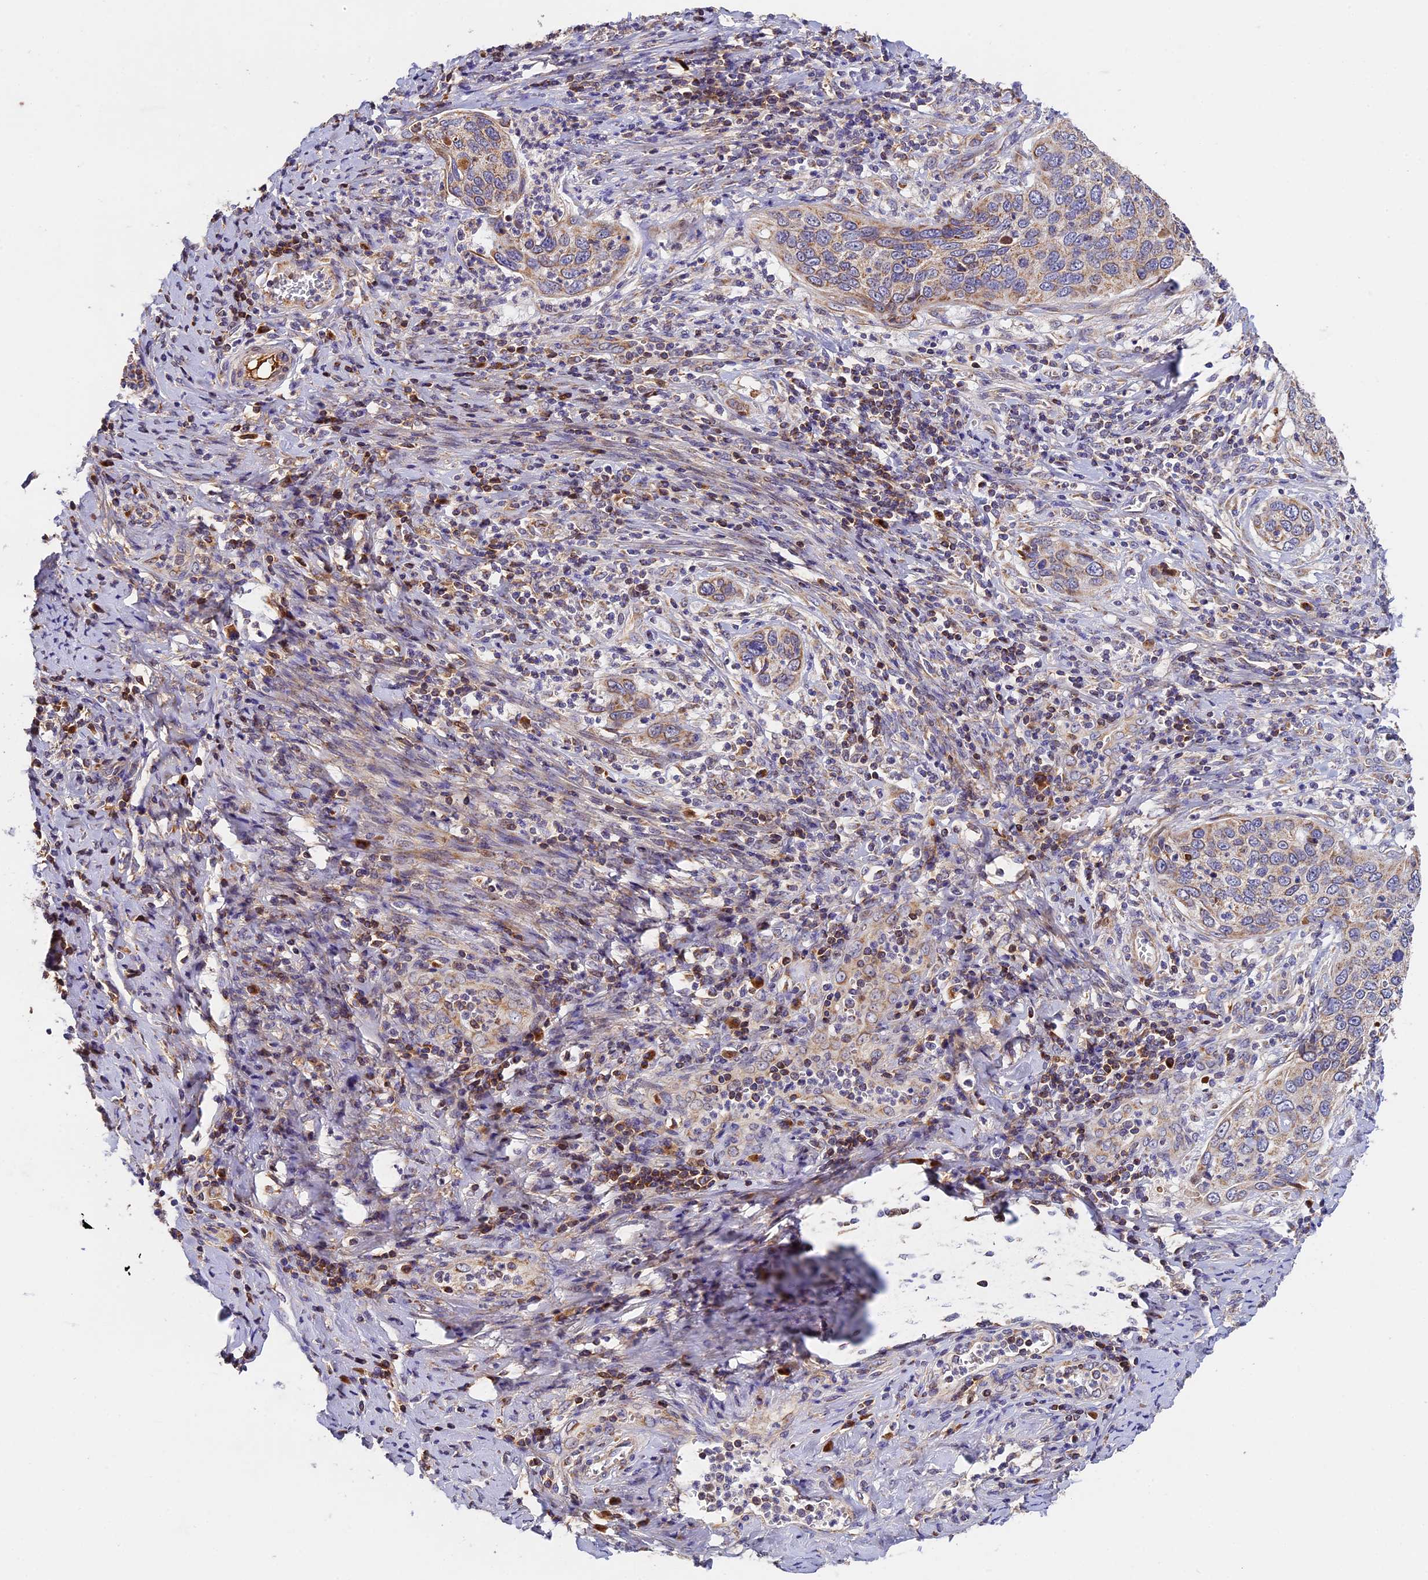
{"staining": {"intensity": "weak", "quantity": ">75%", "location": "cytoplasmic/membranous"}, "tissue": "cervical cancer", "cell_type": "Tumor cells", "image_type": "cancer", "snomed": [{"axis": "morphology", "description": "Squamous cell carcinoma, NOS"}, {"axis": "topography", "description": "Cervix"}], "caption": "Cervical squamous cell carcinoma stained for a protein (brown) demonstrates weak cytoplasmic/membranous positive positivity in approximately >75% of tumor cells.", "gene": "OCEL1", "patient": {"sex": "female", "age": 53}}